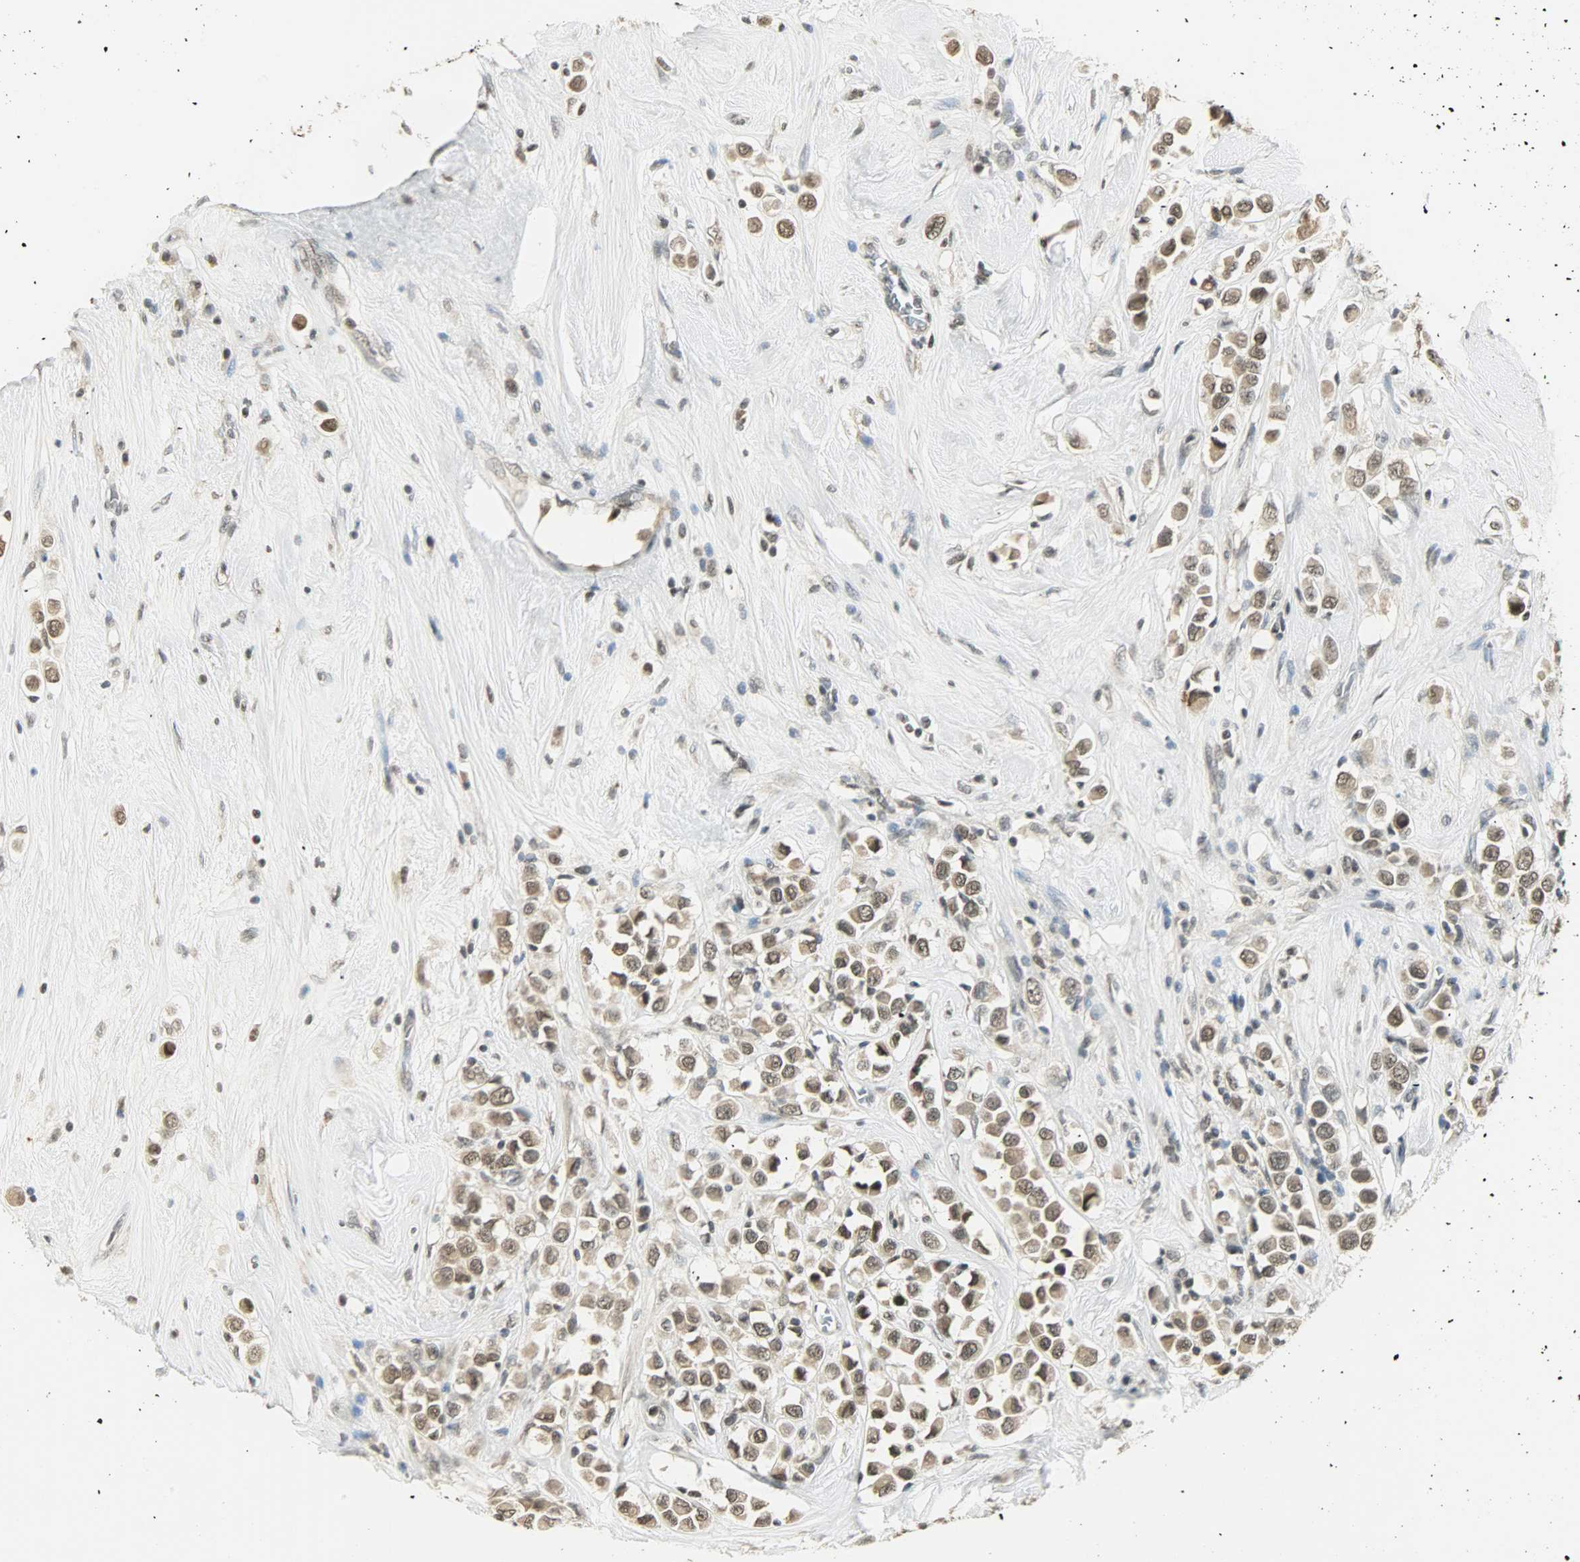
{"staining": {"intensity": "moderate", "quantity": ">75%", "location": "cytoplasmic/membranous"}, "tissue": "breast cancer", "cell_type": "Tumor cells", "image_type": "cancer", "snomed": [{"axis": "morphology", "description": "Duct carcinoma"}, {"axis": "topography", "description": "Breast"}], "caption": "IHC (DAB) staining of invasive ductal carcinoma (breast) exhibits moderate cytoplasmic/membranous protein positivity in about >75% of tumor cells.", "gene": "SMARCA5", "patient": {"sex": "female", "age": 61}}